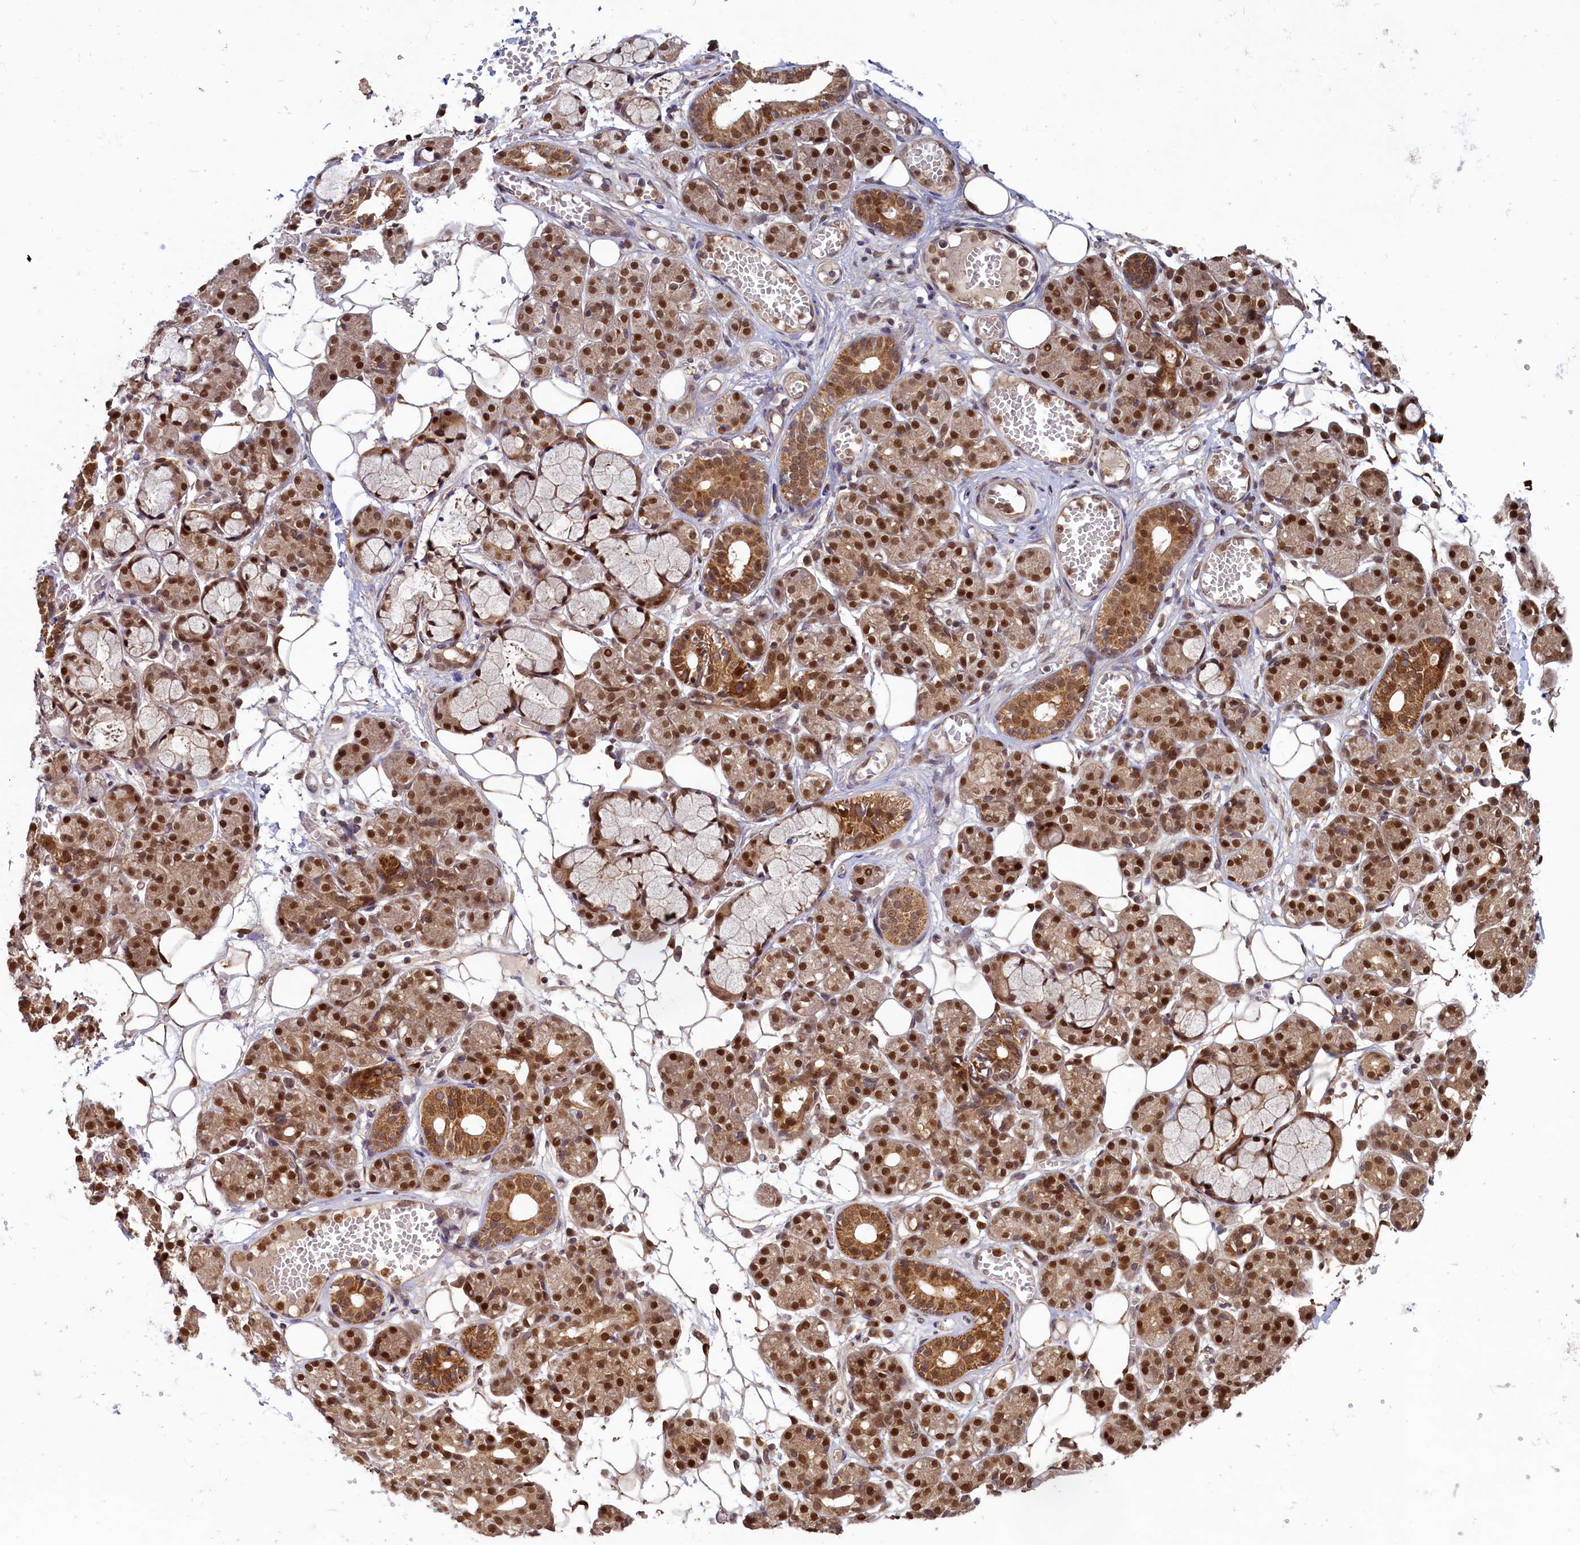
{"staining": {"intensity": "strong", "quantity": ">75%", "location": "cytoplasmic/membranous,nuclear"}, "tissue": "salivary gland", "cell_type": "Glandular cells", "image_type": "normal", "snomed": [{"axis": "morphology", "description": "Normal tissue, NOS"}, {"axis": "topography", "description": "Salivary gland"}], "caption": "Protein expression analysis of unremarkable human salivary gland reveals strong cytoplasmic/membranous,nuclear positivity in about >75% of glandular cells. Using DAB (3,3'-diaminobenzidine) (brown) and hematoxylin (blue) stains, captured at high magnification using brightfield microscopy.", "gene": "NAE1", "patient": {"sex": "male", "age": 63}}